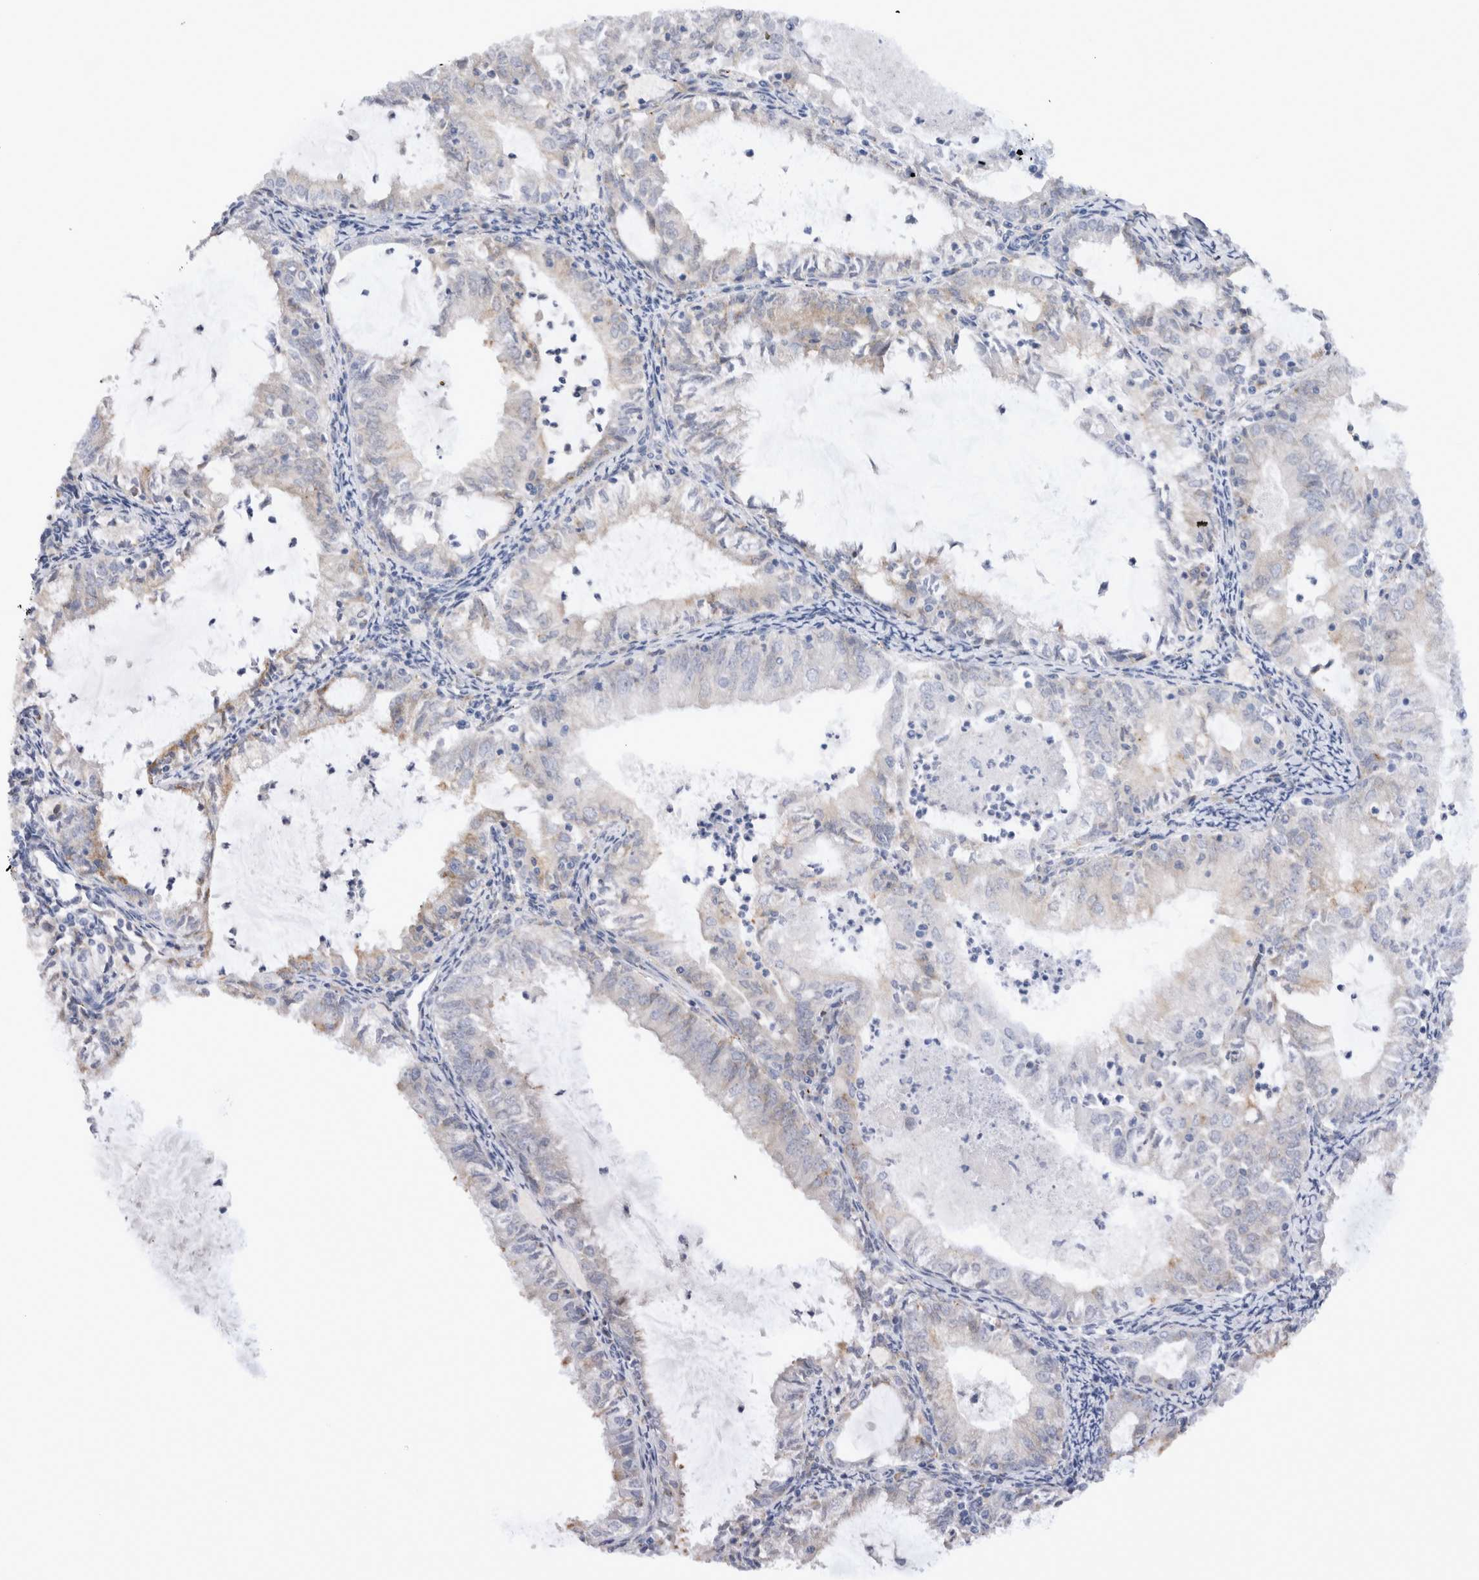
{"staining": {"intensity": "negative", "quantity": "none", "location": "none"}, "tissue": "endometrial cancer", "cell_type": "Tumor cells", "image_type": "cancer", "snomed": [{"axis": "morphology", "description": "Adenocarcinoma, NOS"}, {"axis": "topography", "description": "Endometrium"}], "caption": "Immunohistochemistry (IHC) of human endometrial cancer (adenocarcinoma) shows no expression in tumor cells. (Stains: DAB (3,3'-diaminobenzidine) immunohistochemistry with hematoxylin counter stain, Microscopy: brightfield microscopy at high magnification).", "gene": "VCPIP1", "patient": {"sex": "female", "age": 57}}